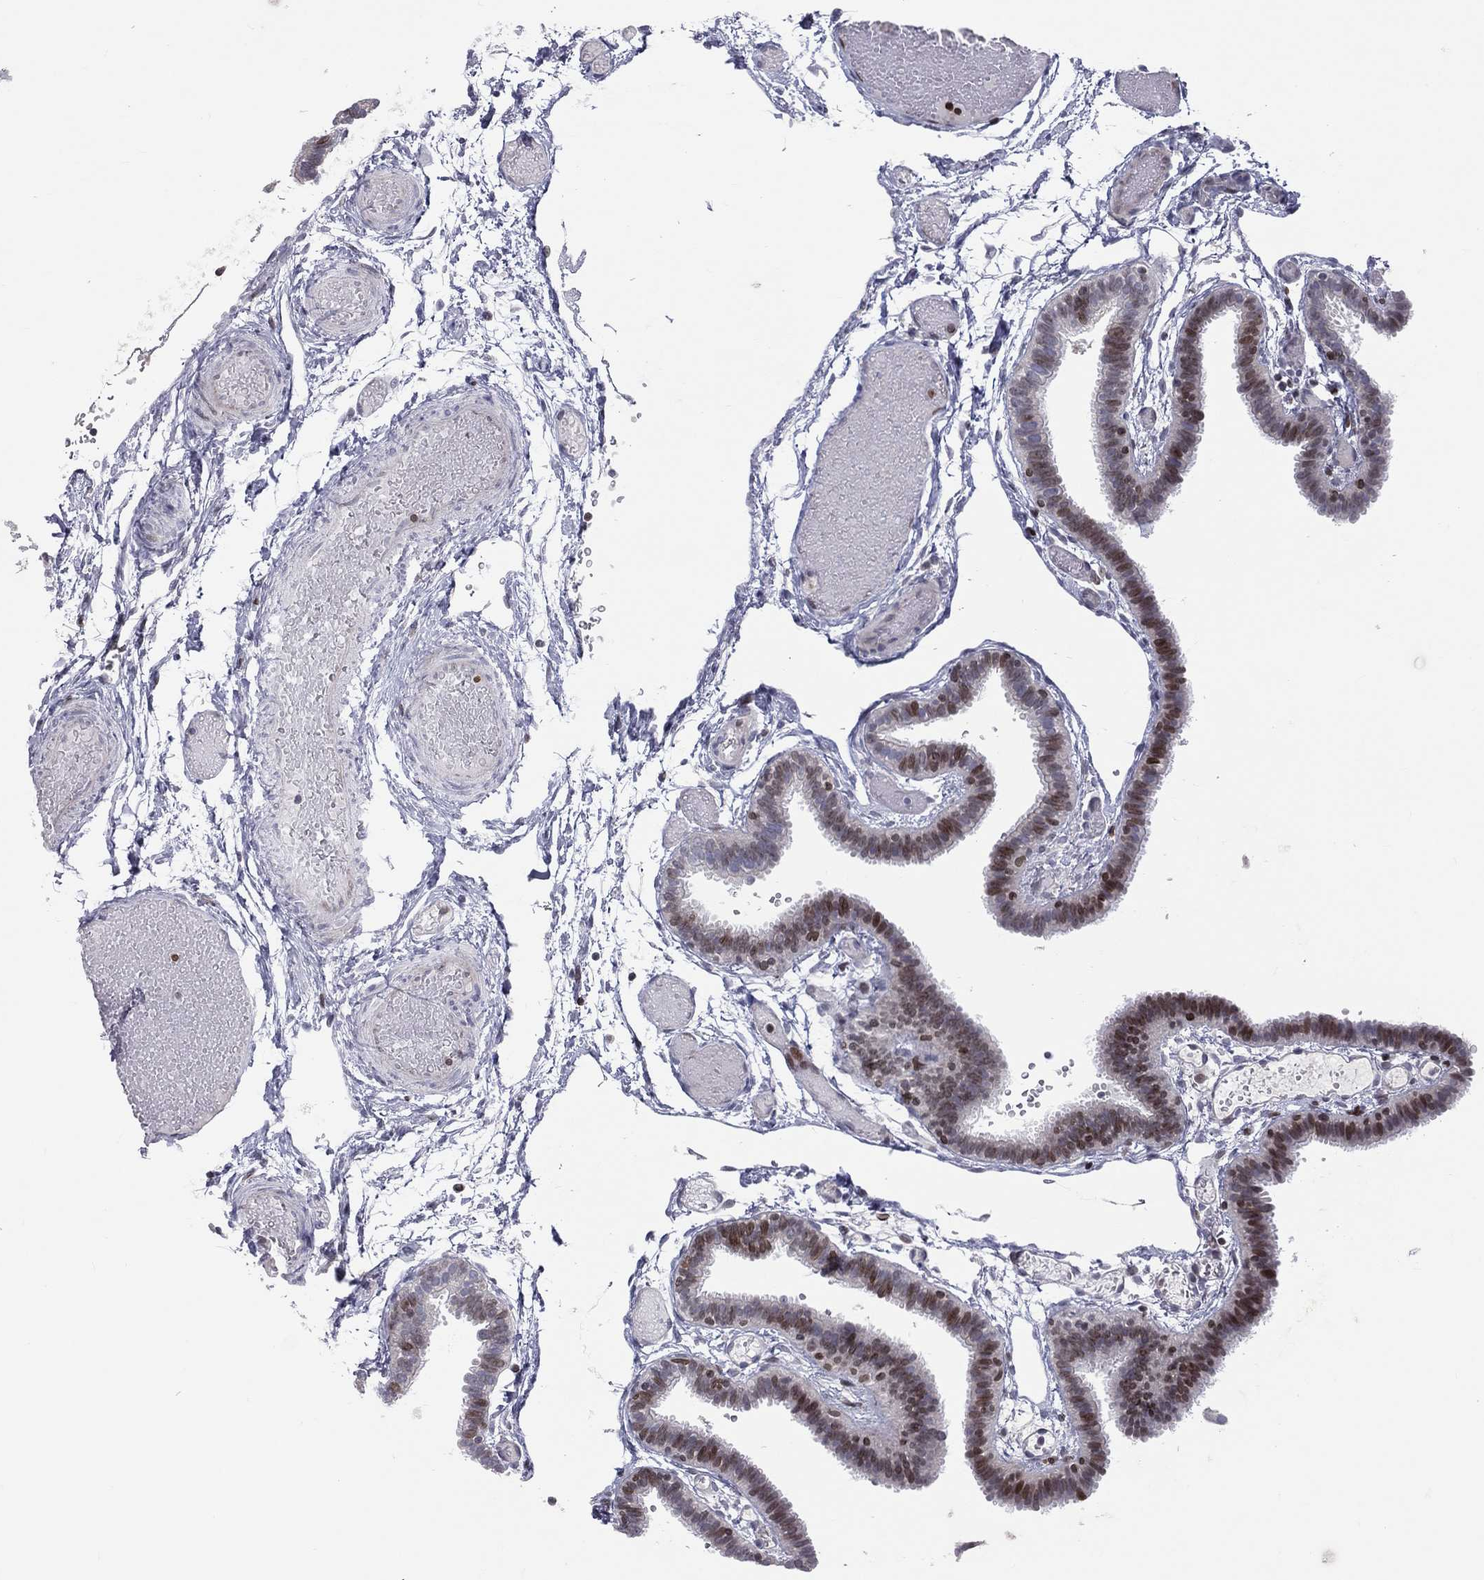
{"staining": {"intensity": "moderate", "quantity": "25%-75%", "location": "nuclear"}, "tissue": "fallopian tube", "cell_type": "Glandular cells", "image_type": "normal", "snomed": [{"axis": "morphology", "description": "Normal tissue, NOS"}, {"axis": "topography", "description": "Fallopian tube"}], "caption": "Moderate nuclear positivity is appreciated in approximately 25%-75% of glandular cells in benign fallopian tube.", "gene": "DBF4B", "patient": {"sex": "female", "age": 37}}